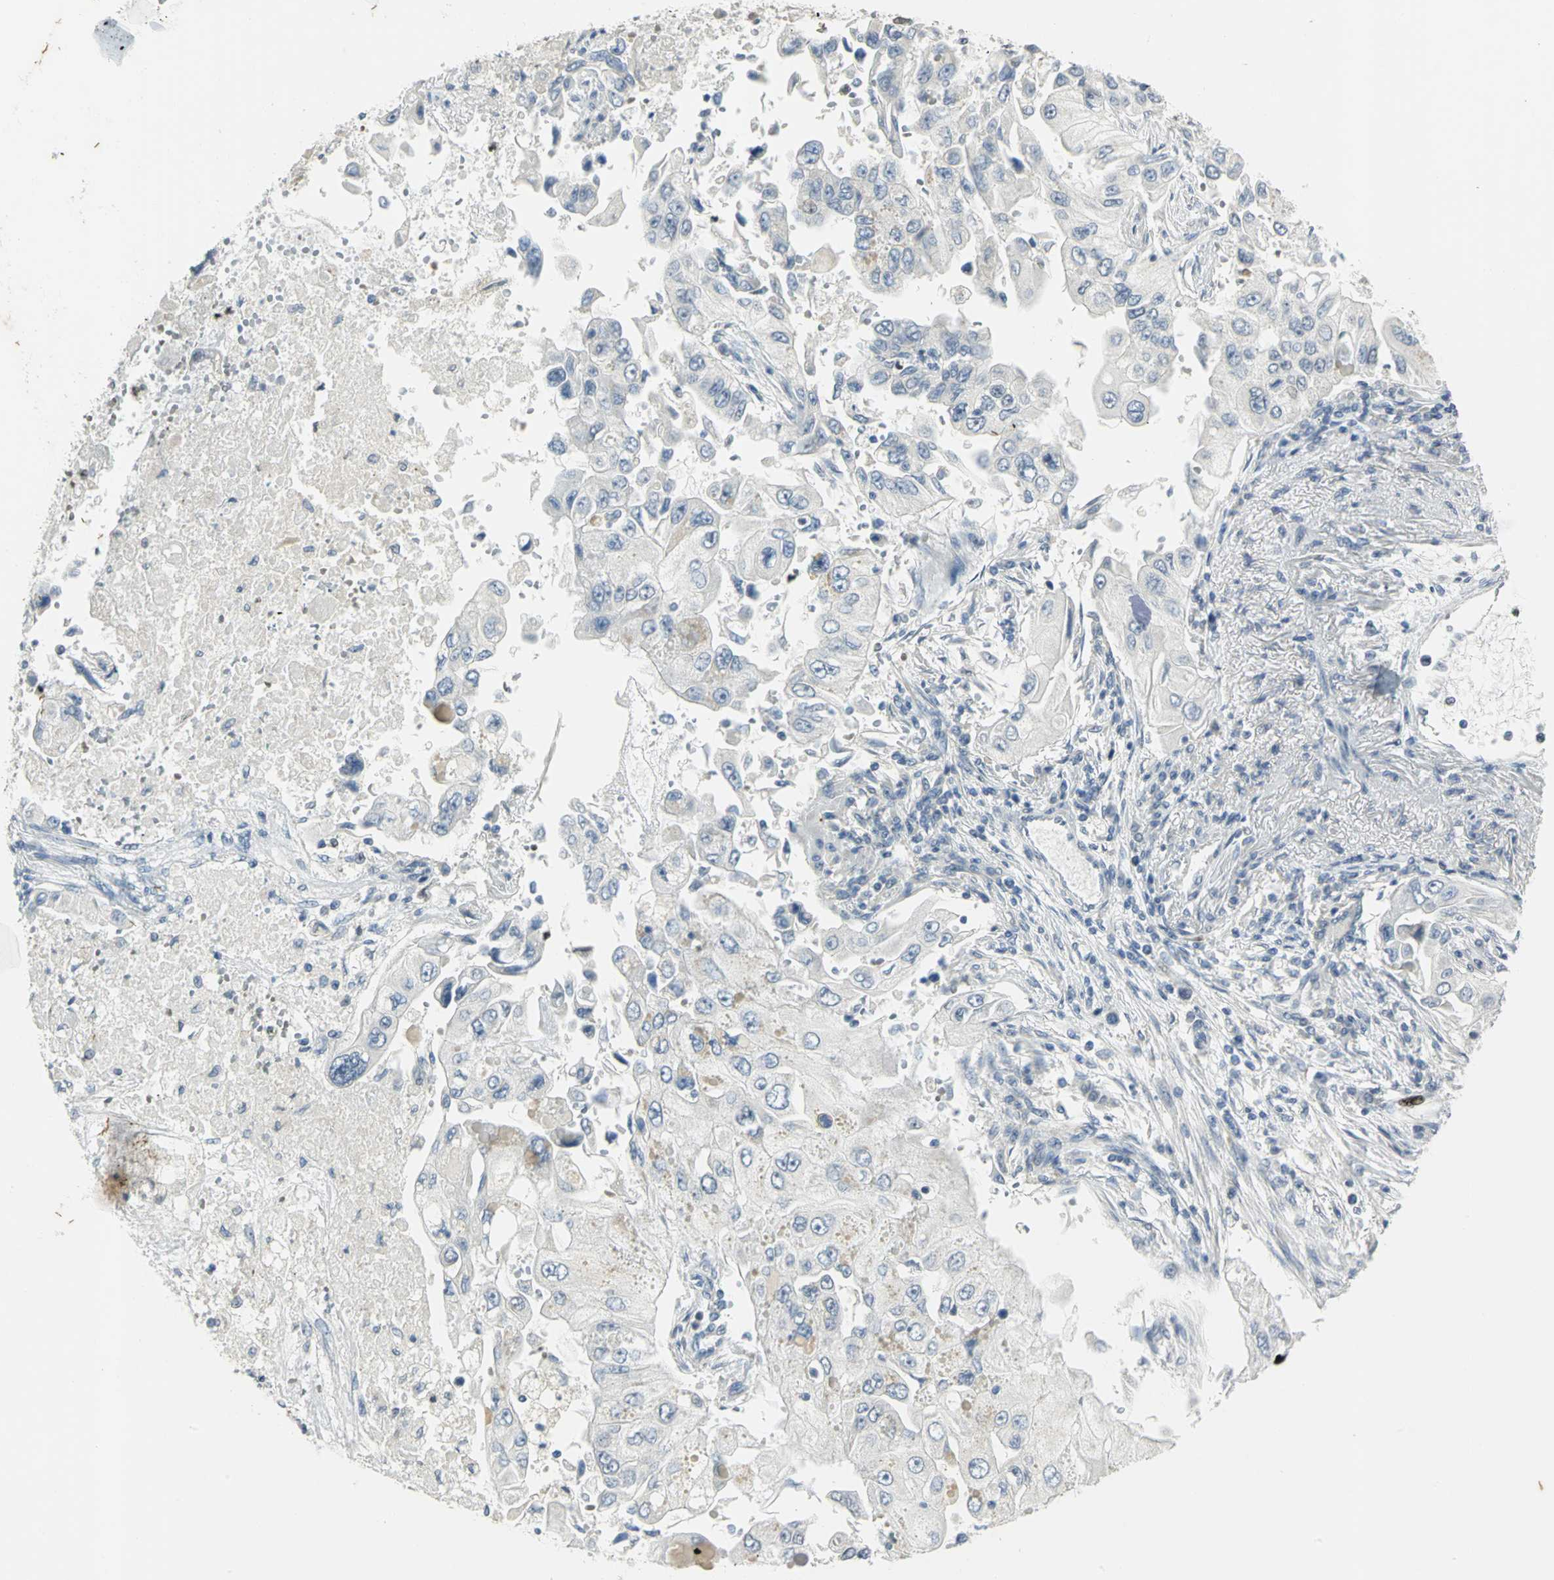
{"staining": {"intensity": "negative", "quantity": "none", "location": "none"}, "tissue": "lung cancer", "cell_type": "Tumor cells", "image_type": "cancer", "snomed": [{"axis": "morphology", "description": "Adenocarcinoma, NOS"}, {"axis": "topography", "description": "Lung"}], "caption": "There is no significant staining in tumor cells of lung cancer (adenocarcinoma). (DAB (3,3'-diaminobenzidine) immunohistochemistry visualized using brightfield microscopy, high magnification).", "gene": "BCL6", "patient": {"sex": "male", "age": 84}}